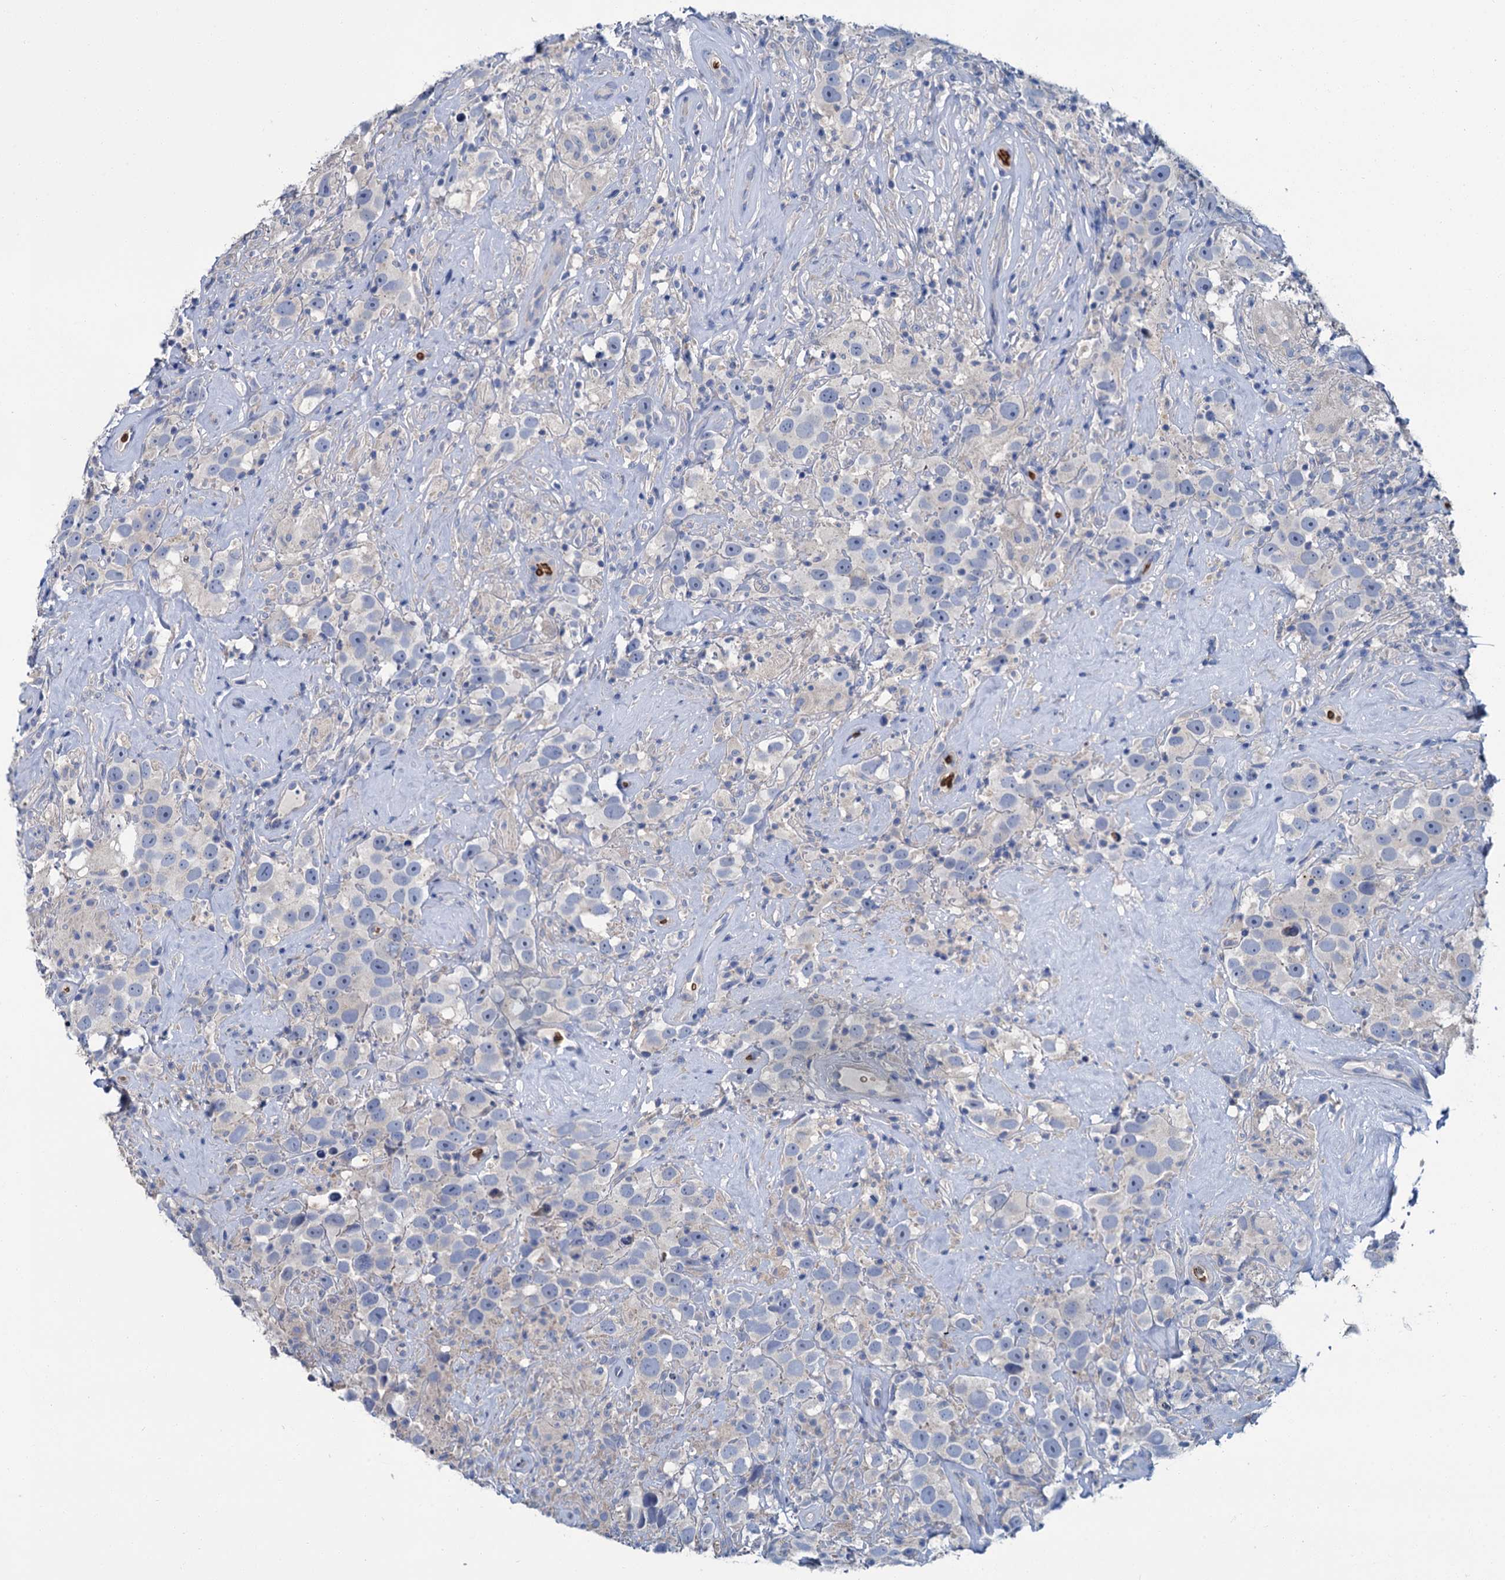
{"staining": {"intensity": "negative", "quantity": "none", "location": "none"}, "tissue": "testis cancer", "cell_type": "Tumor cells", "image_type": "cancer", "snomed": [{"axis": "morphology", "description": "Seminoma, NOS"}, {"axis": "topography", "description": "Testis"}], "caption": "Tumor cells are negative for brown protein staining in seminoma (testis). The staining was performed using DAB (3,3'-diaminobenzidine) to visualize the protein expression in brown, while the nuclei were stained in blue with hematoxylin (Magnification: 20x).", "gene": "ATG2A", "patient": {"sex": "male", "age": 49}}